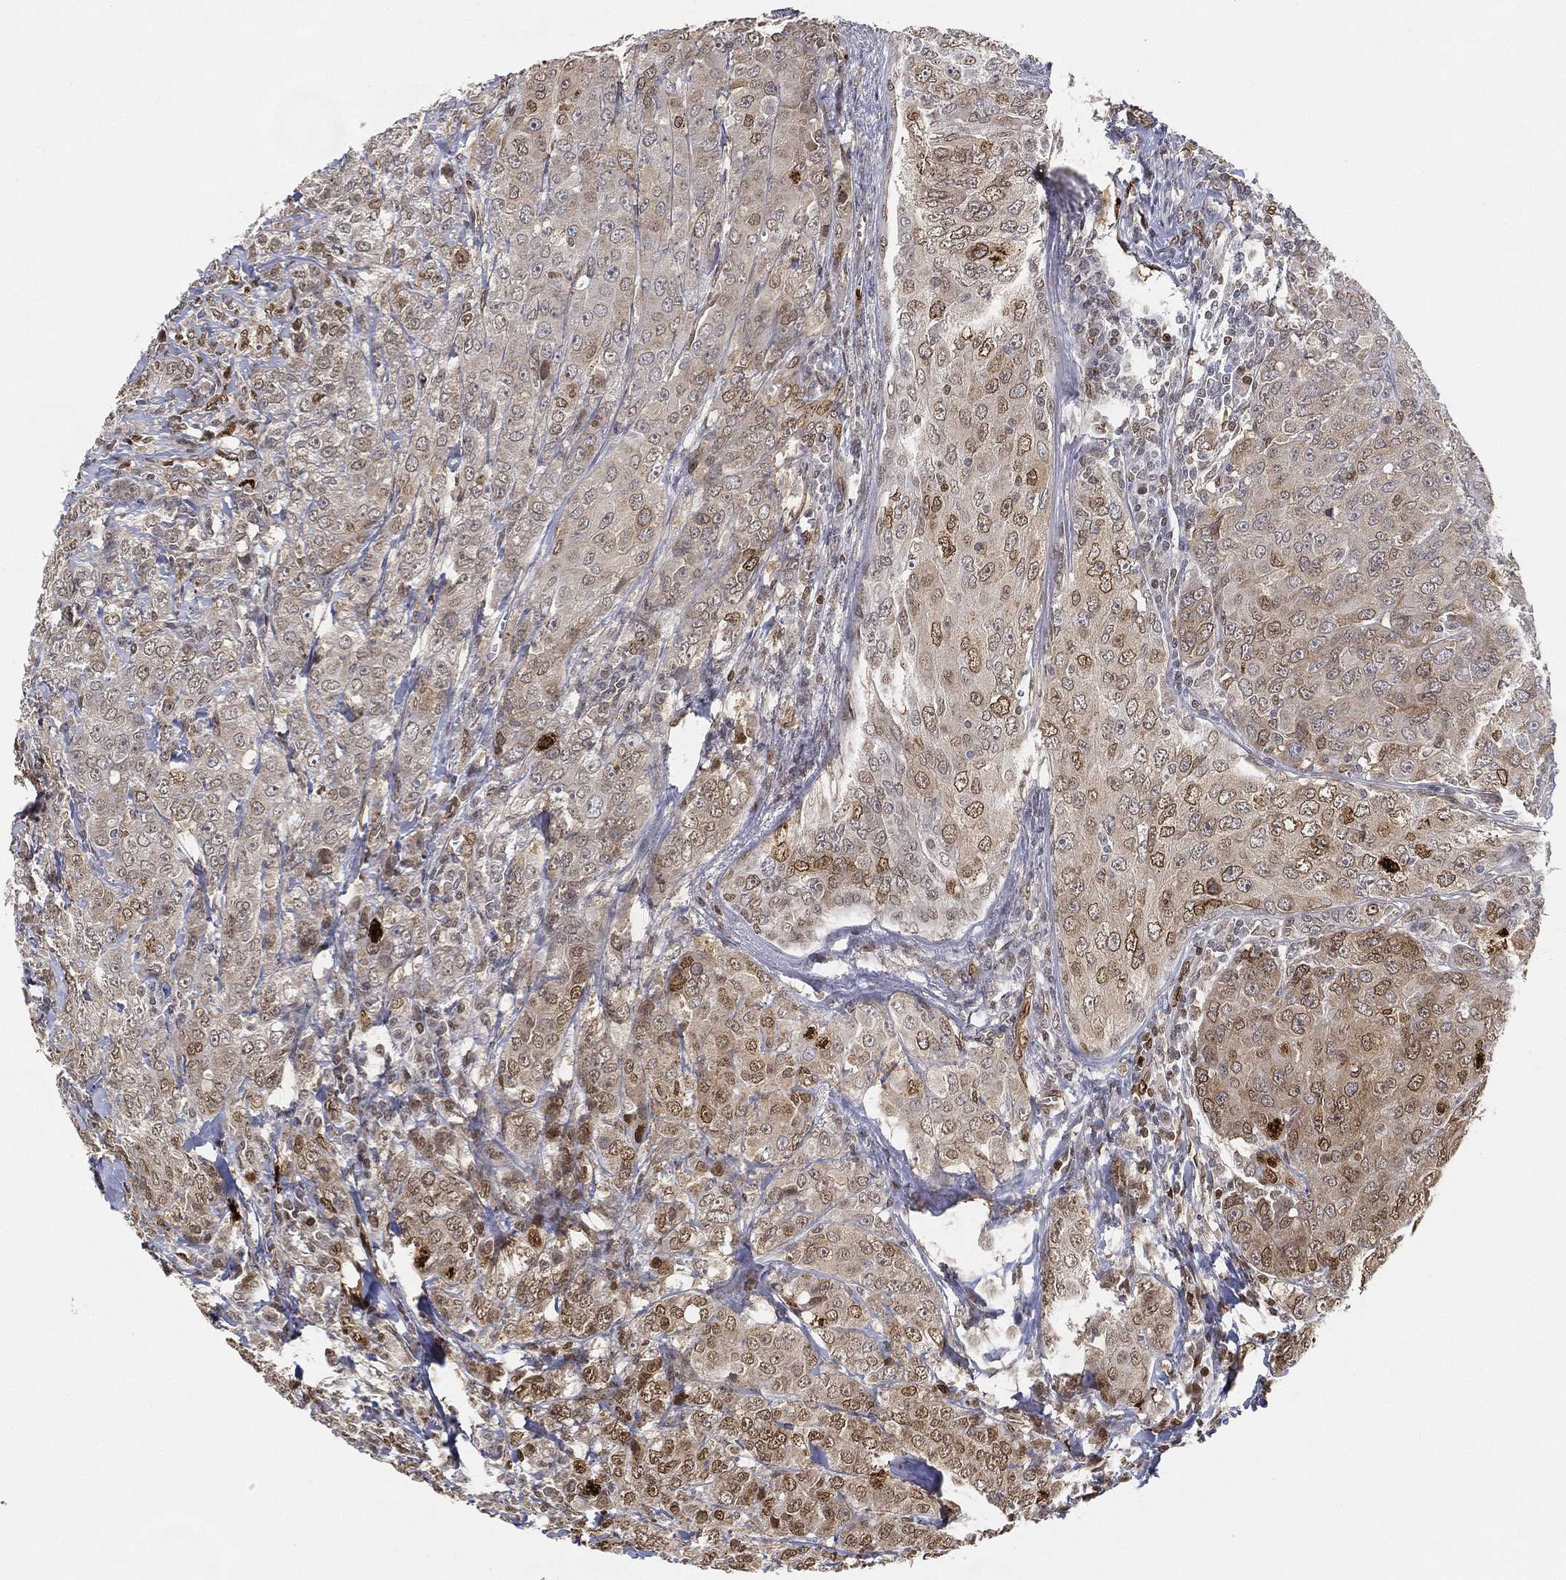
{"staining": {"intensity": "moderate", "quantity": "25%-75%", "location": "nuclear"}, "tissue": "breast cancer", "cell_type": "Tumor cells", "image_type": "cancer", "snomed": [{"axis": "morphology", "description": "Duct carcinoma"}, {"axis": "topography", "description": "Breast"}], "caption": "The micrograph demonstrates immunohistochemical staining of invasive ductal carcinoma (breast). There is moderate nuclear positivity is appreciated in about 25%-75% of tumor cells.", "gene": "LMNB1", "patient": {"sex": "female", "age": 43}}